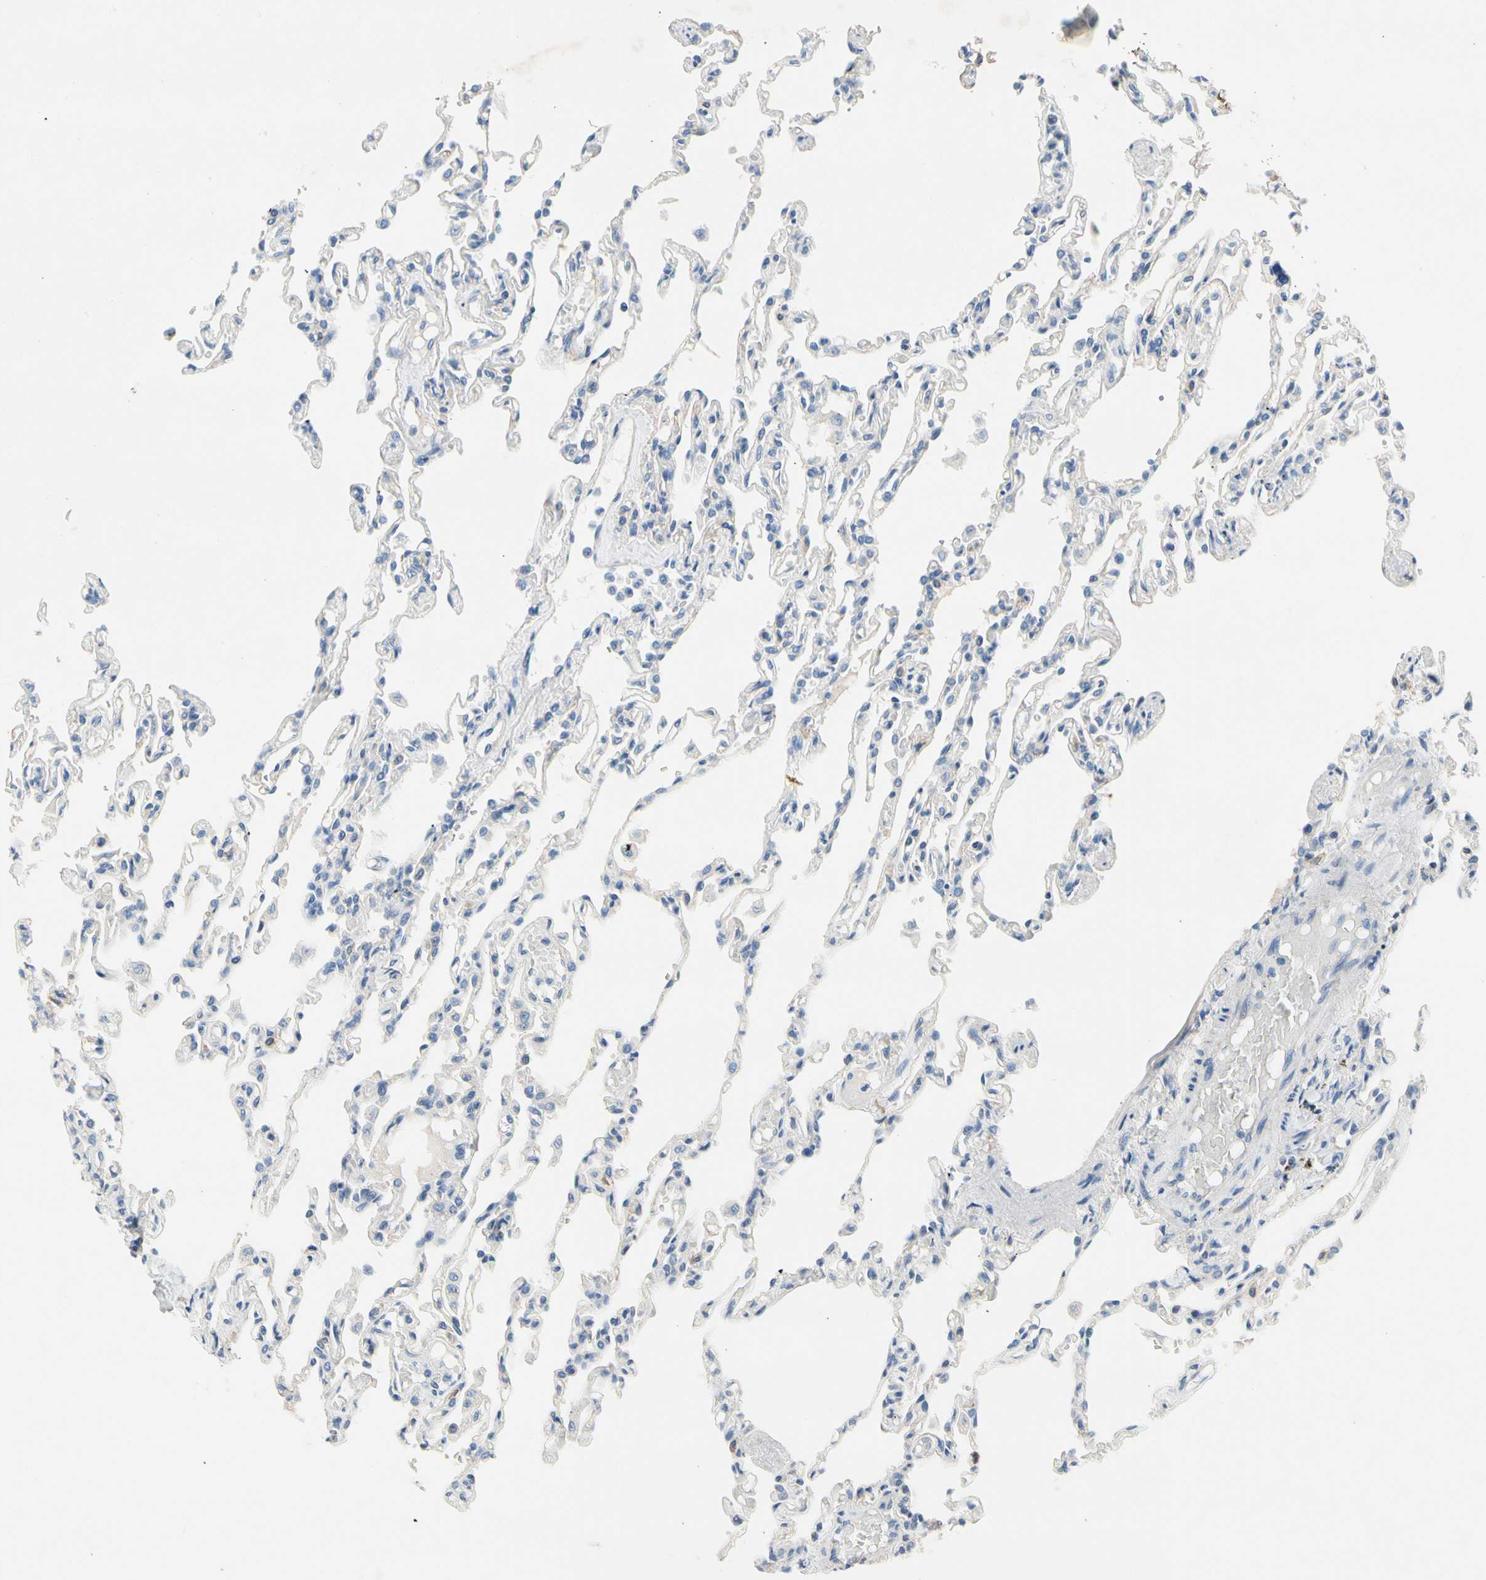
{"staining": {"intensity": "negative", "quantity": "none", "location": "none"}, "tissue": "lung", "cell_type": "Alveolar cells", "image_type": "normal", "snomed": [{"axis": "morphology", "description": "Normal tissue, NOS"}, {"axis": "topography", "description": "Lung"}], "caption": "Protein analysis of unremarkable lung shows no significant positivity in alveolar cells.", "gene": "CA14", "patient": {"sex": "male", "age": 21}}